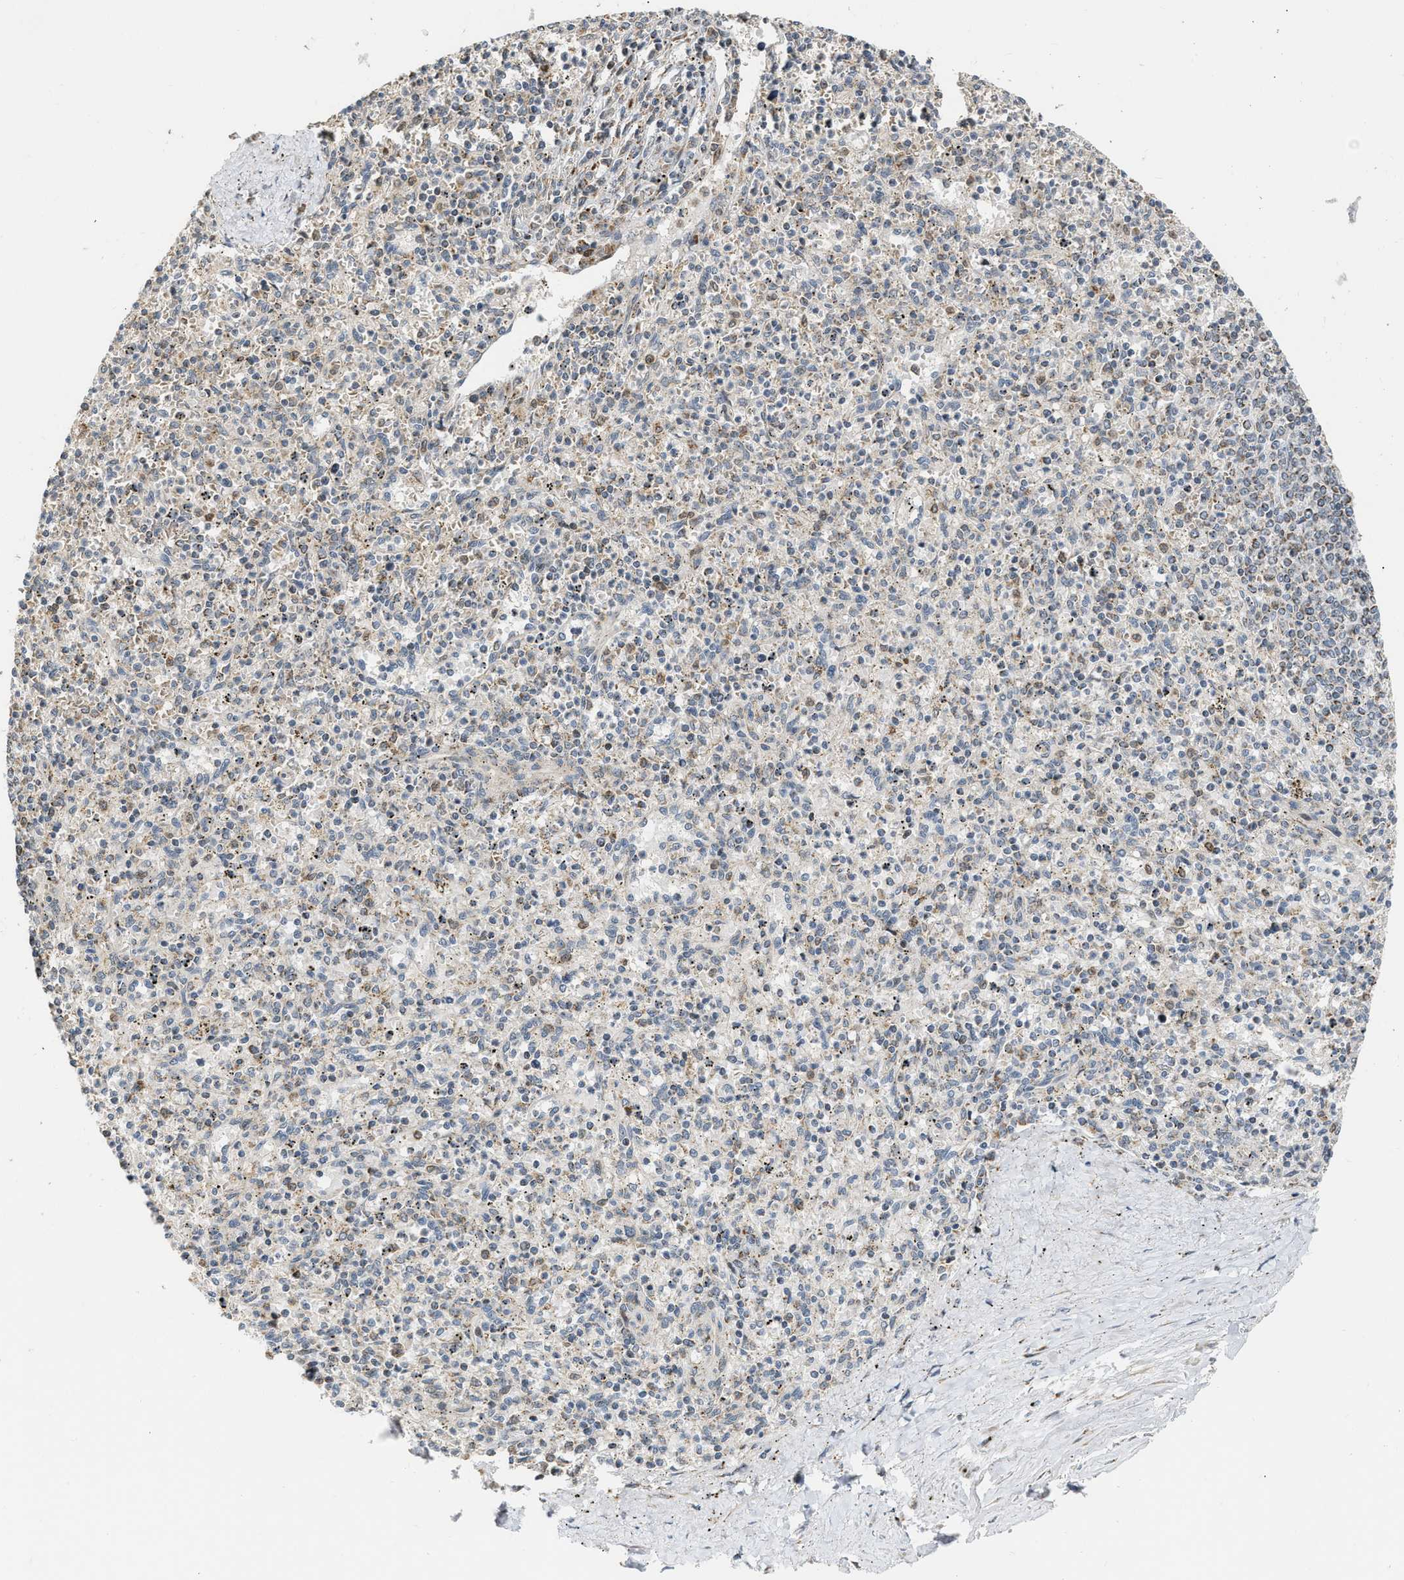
{"staining": {"intensity": "weak", "quantity": "25%-75%", "location": "cytoplasmic/membranous"}, "tissue": "spleen", "cell_type": "Cells in red pulp", "image_type": "normal", "snomed": [{"axis": "morphology", "description": "Normal tissue, NOS"}, {"axis": "topography", "description": "Spleen"}], "caption": "Immunohistochemistry (DAB (3,3'-diaminobenzidine)) staining of benign human spleen demonstrates weak cytoplasmic/membranous protein positivity in approximately 25%-75% of cells in red pulp. The staining was performed using DAB (3,3'-diaminobenzidine), with brown indicating positive protein expression. Nuclei are stained blue with hematoxylin.", "gene": "DEPTOR", "patient": {"sex": "male", "age": 72}}